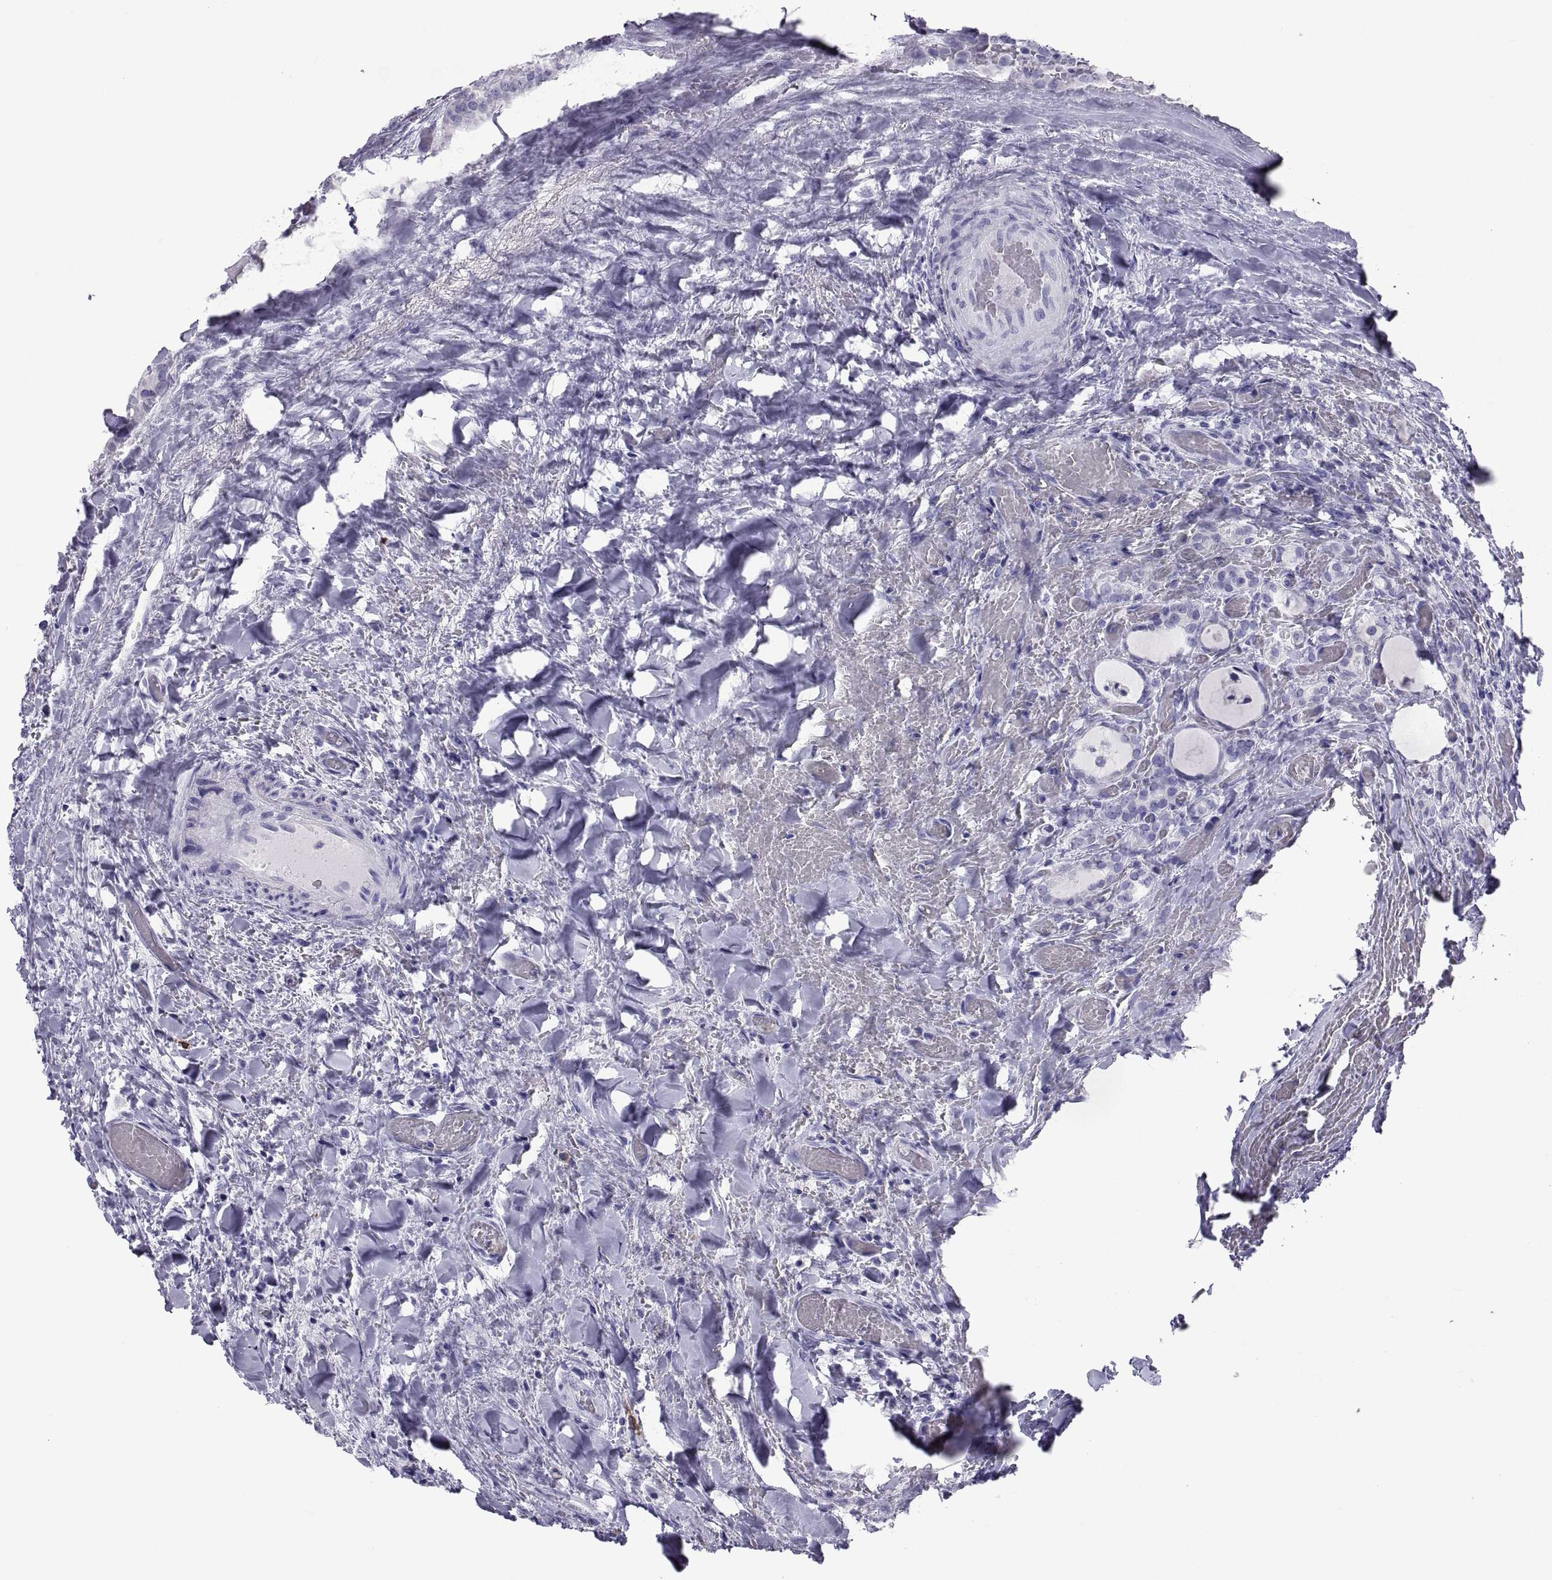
{"staining": {"intensity": "negative", "quantity": "none", "location": "none"}, "tissue": "thyroid cancer", "cell_type": "Tumor cells", "image_type": "cancer", "snomed": [{"axis": "morphology", "description": "Papillary adenocarcinoma, NOS"}, {"axis": "topography", "description": "Thyroid gland"}], "caption": "The photomicrograph demonstrates no staining of tumor cells in papillary adenocarcinoma (thyroid). (Brightfield microscopy of DAB (3,3'-diaminobenzidine) immunohistochemistry at high magnification).", "gene": "DEFB129", "patient": {"sex": "female", "age": 39}}